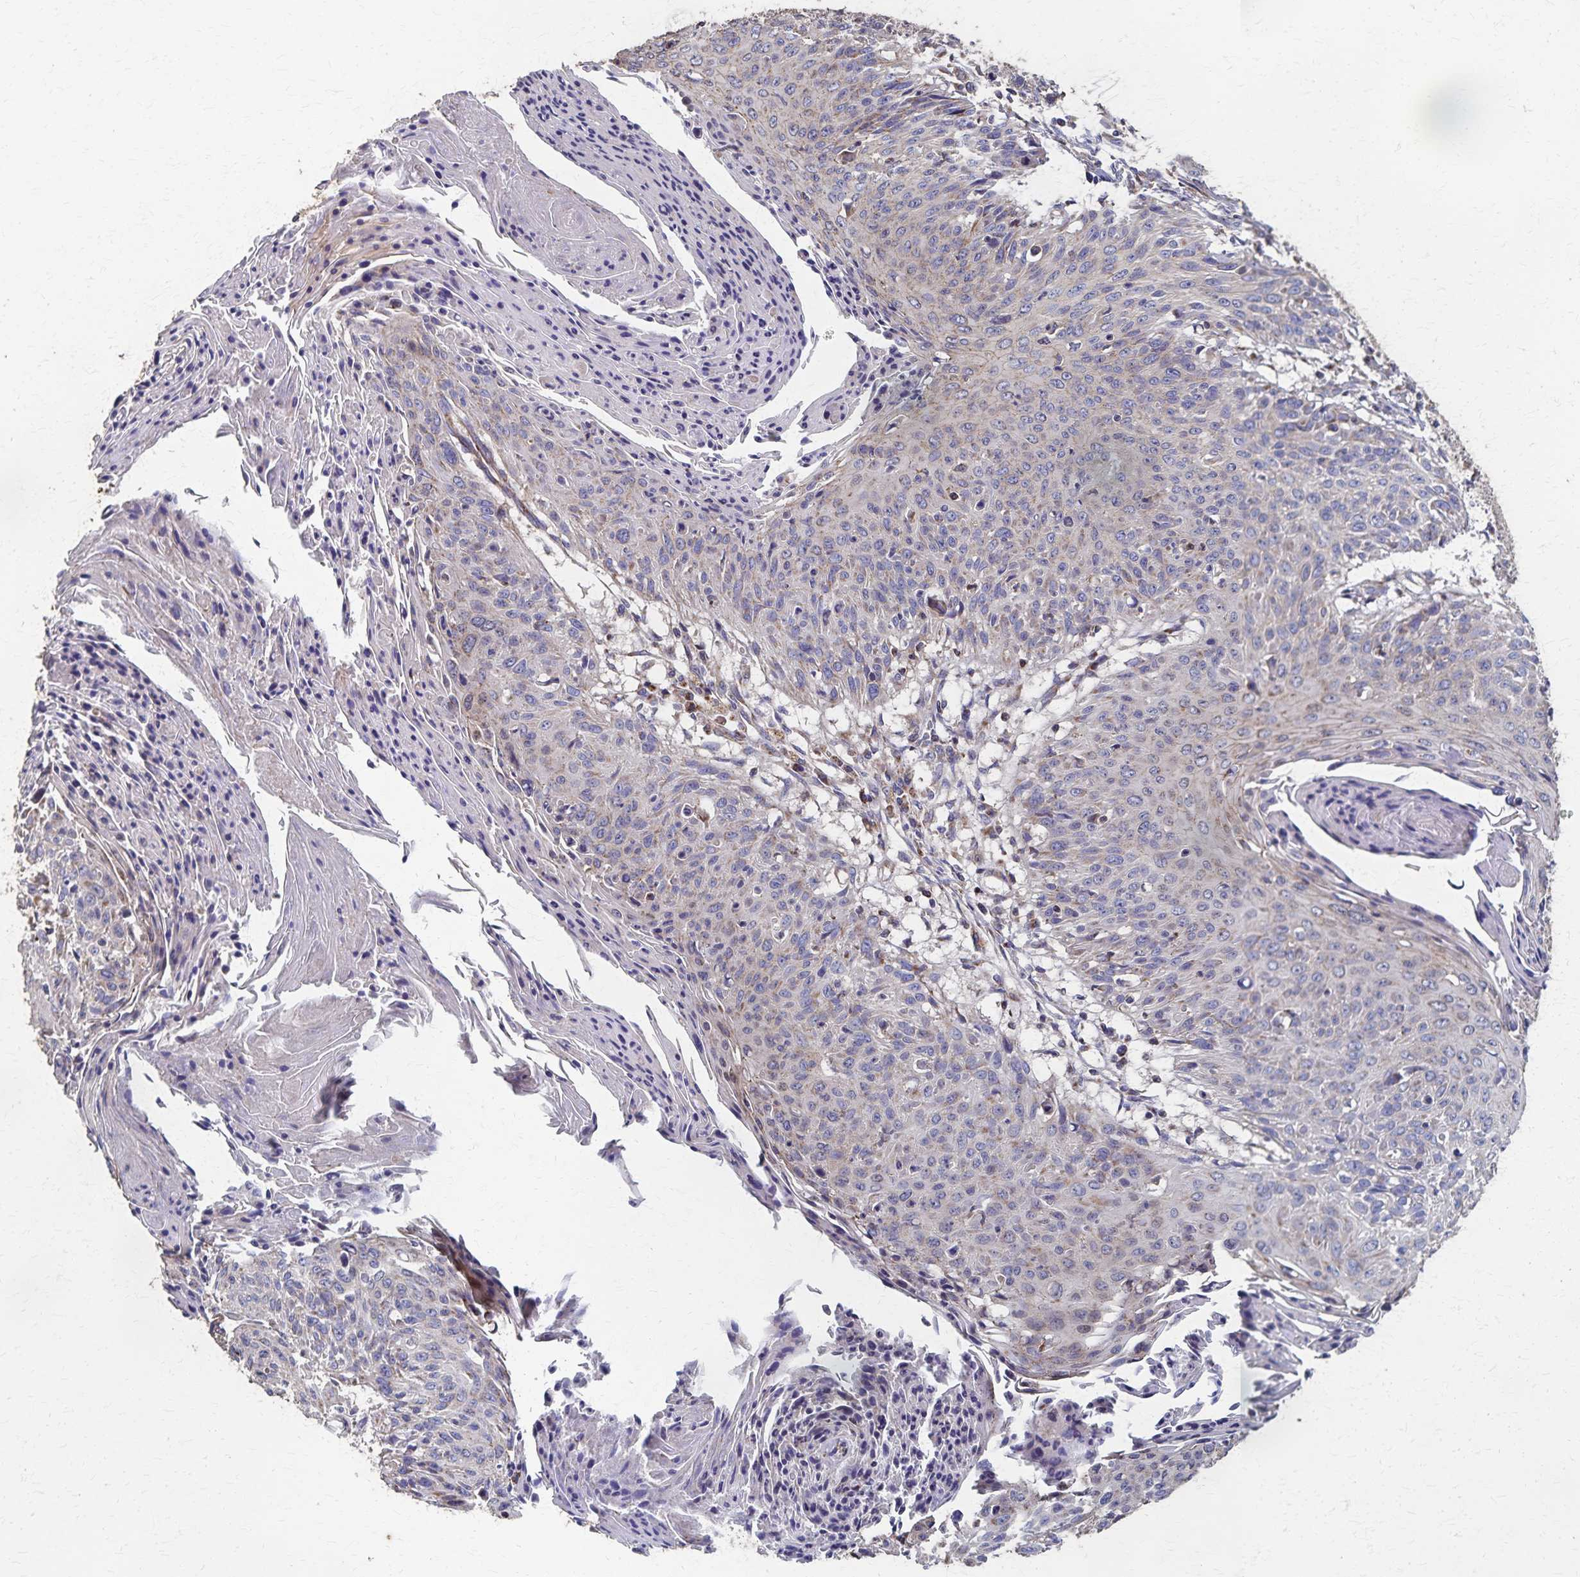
{"staining": {"intensity": "weak", "quantity": "<25%", "location": "cytoplasmic/membranous"}, "tissue": "cervical cancer", "cell_type": "Tumor cells", "image_type": "cancer", "snomed": [{"axis": "morphology", "description": "Squamous cell carcinoma, NOS"}, {"axis": "topography", "description": "Cervix"}], "caption": "The immunohistochemistry image has no significant positivity in tumor cells of cervical squamous cell carcinoma tissue. (DAB (3,3'-diaminobenzidine) immunohistochemistry, high magnification).", "gene": "PGAP2", "patient": {"sex": "female", "age": 45}}